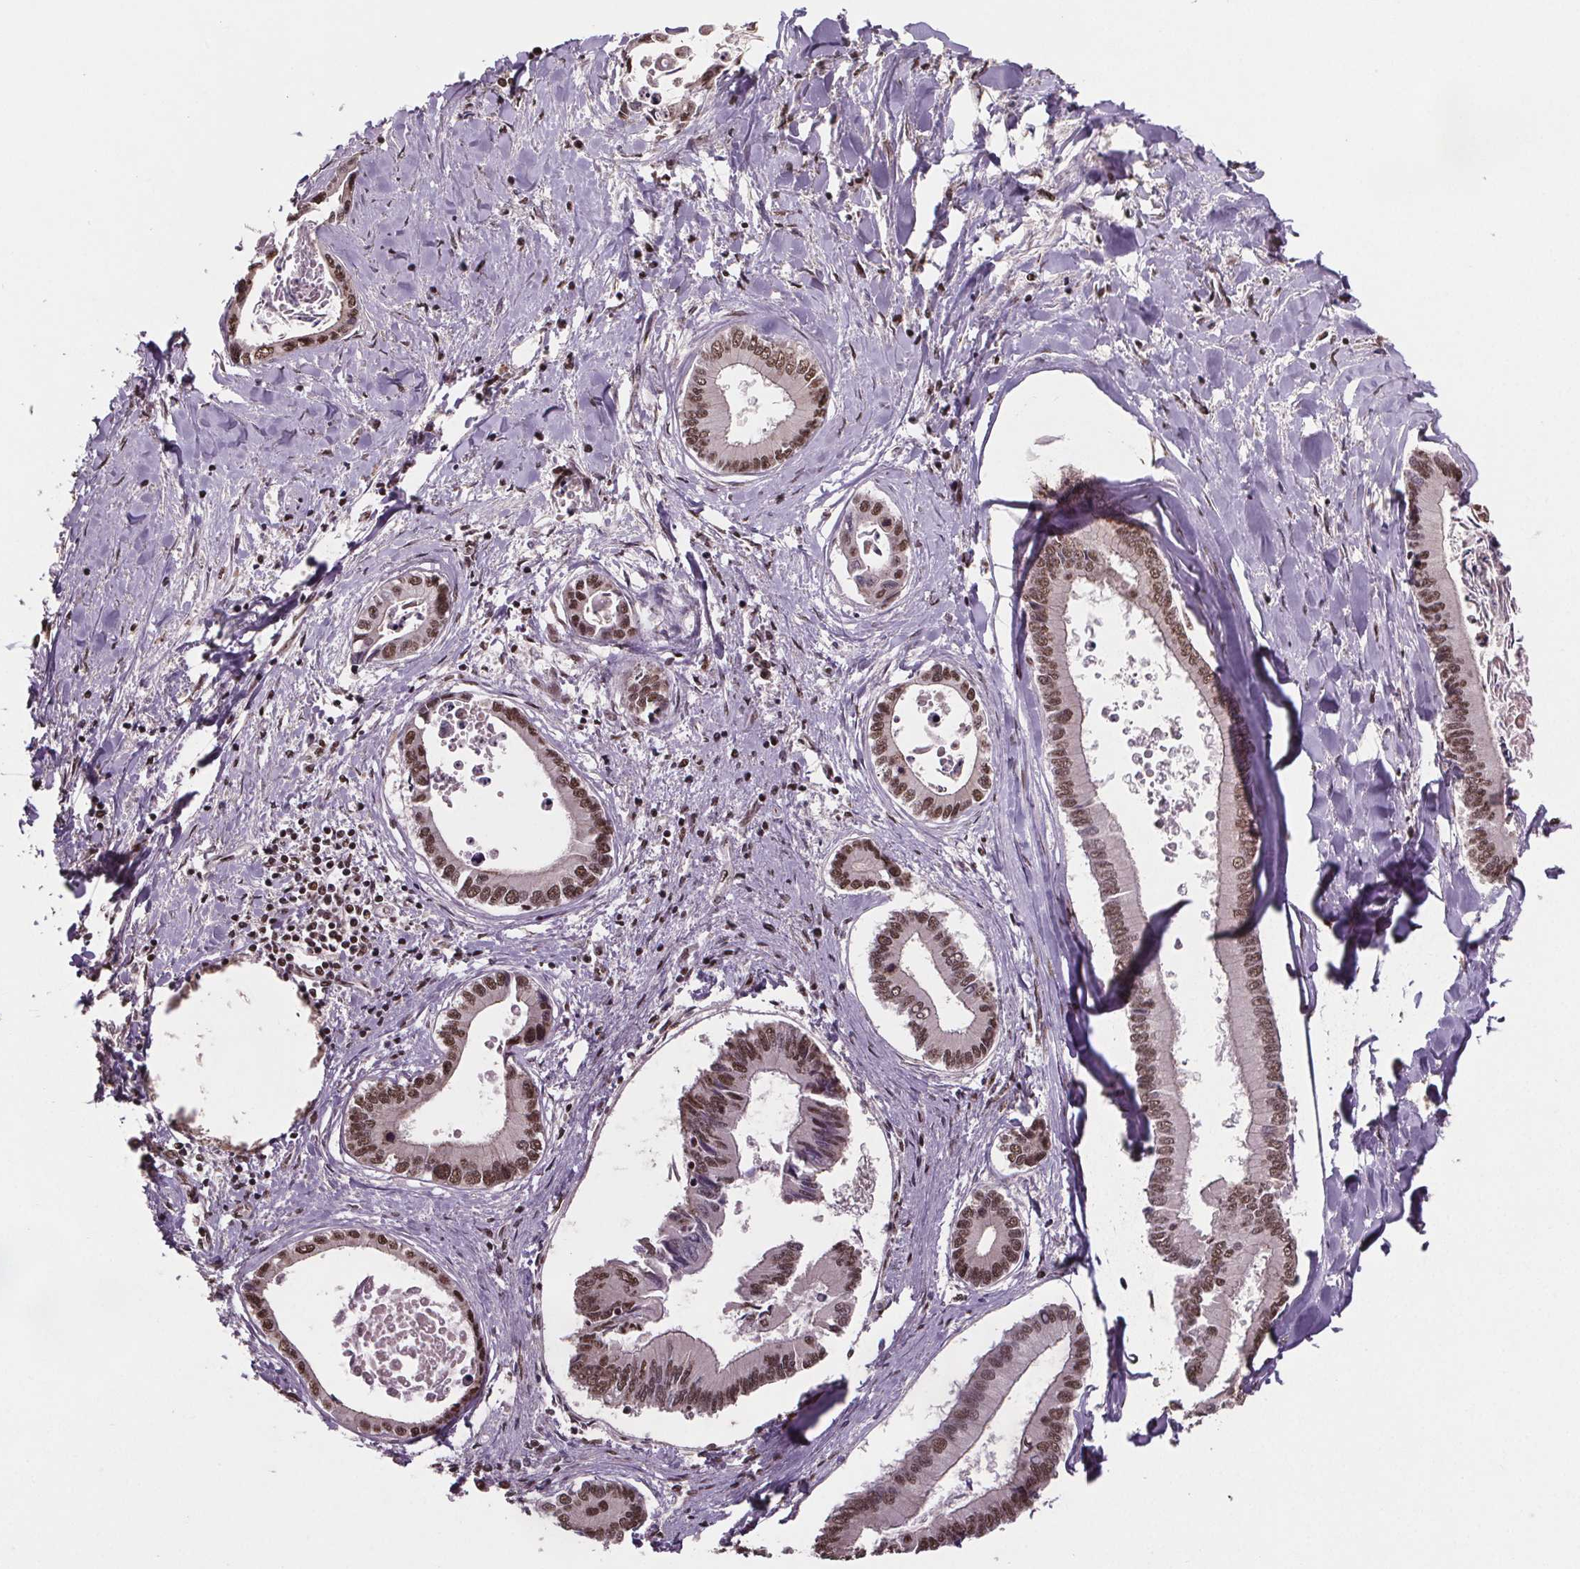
{"staining": {"intensity": "moderate", "quantity": ">75%", "location": "nuclear"}, "tissue": "liver cancer", "cell_type": "Tumor cells", "image_type": "cancer", "snomed": [{"axis": "morphology", "description": "Cholangiocarcinoma"}, {"axis": "topography", "description": "Liver"}], "caption": "An immunohistochemistry image of tumor tissue is shown. Protein staining in brown highlights moderate nuclear positivity in cholangiocarcinoma (liver) within tumor cells.", "gene": "JARID2", "patient": {"sex": "male", "age": 66}}